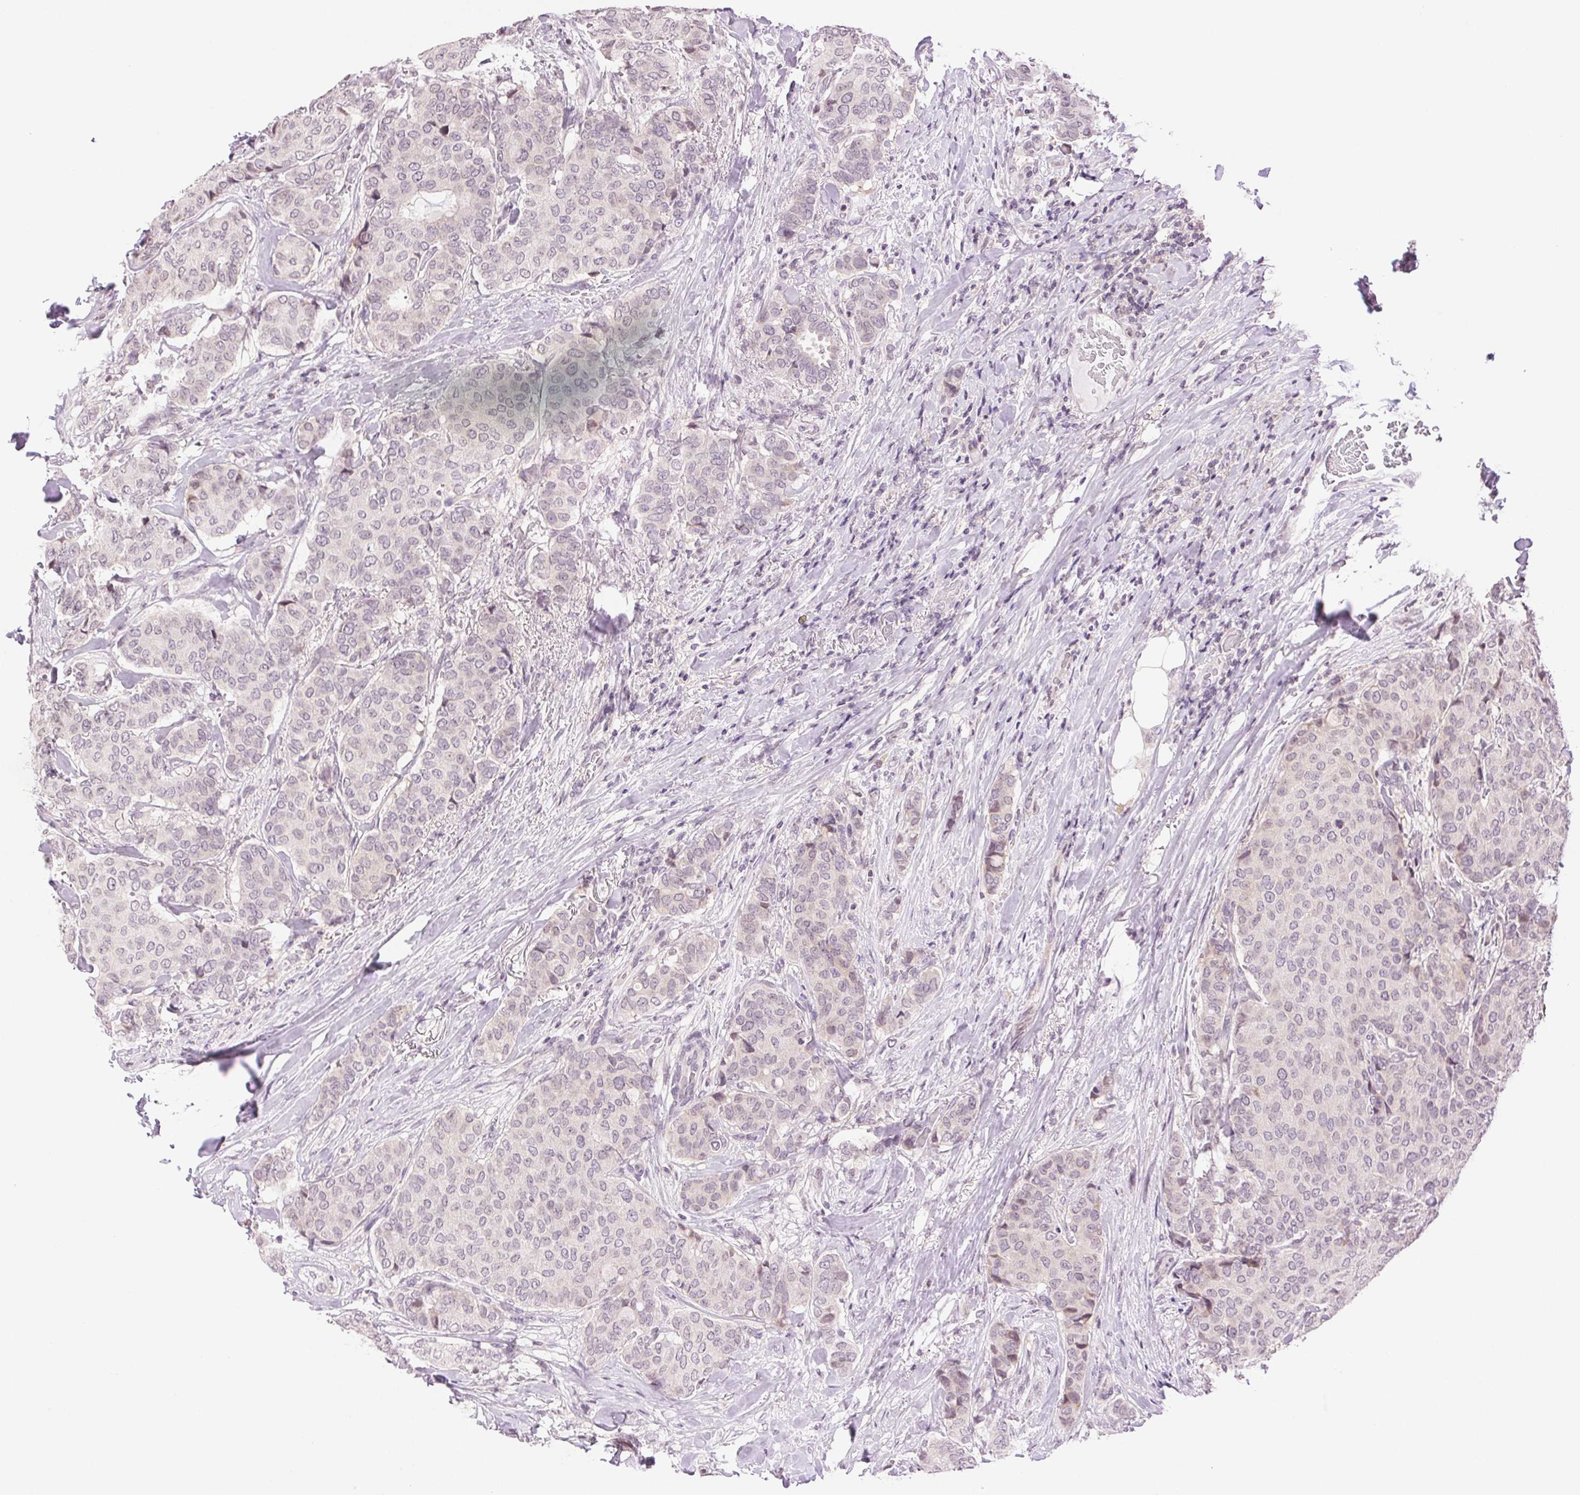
{"staining": {"intensity": "negative", "quantity": "none", "location": "none"}, "tissue": "breast cancer", "cell_type": "Tumor cells", "image_type": "cancer", "snomed": [{"axis": "morphology", "description": "Duct carcinoma"}, {"axis": "topography", "description": "Breast"}], "caption": "A high-resolution image shows IHC staining of intraductal carcinoma (breast), which demonstrates no significant staining in tumor cells.", "gene": "TNNT3", "patient": {"sex": "female", "age": 75}}